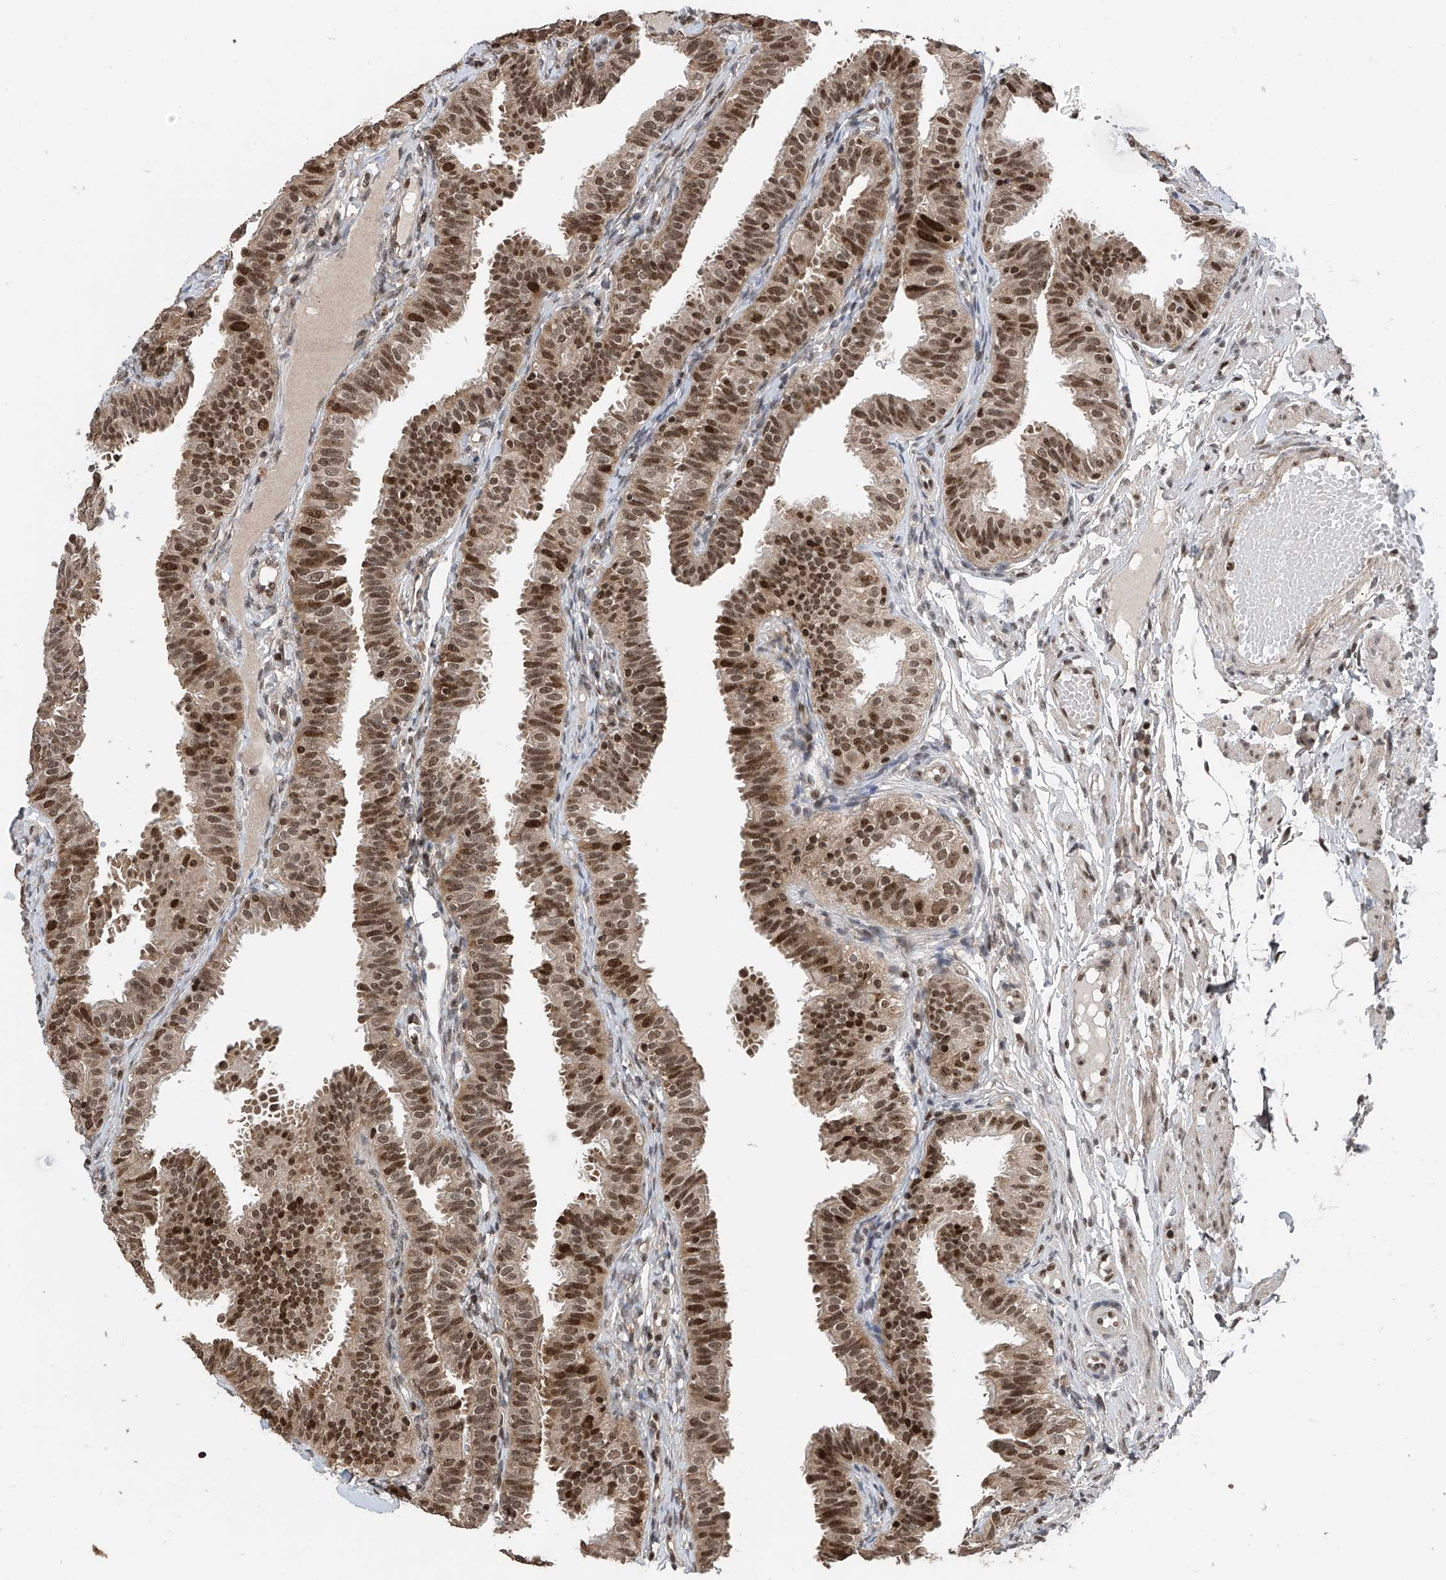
{"staining": {"intensity": "moderate", "quantity": ">75%", "location": "cytoplasmic/membranous,nuclear"}, "tissue": "fallopian tube", "cell_type": "Glandular cells", "image_type": "normal", "snomed": [{"axis": "morphology", "description": "Normal tissue, NOS"}, {"axis": "topography", "description": "Fallopian tube"}], "caption": "High-magnification brightfield microscopy of unremarkable fallopian tube stained with DAB (brown) and counterstained with hematoxylin (blue). glandular cells exhibit moderate cytoplasmic/membranous,nuclear positivity is seen in about>75% of cells.", "gene": "DNAJC9", "patient": {"sex": "female", "age": 35}}